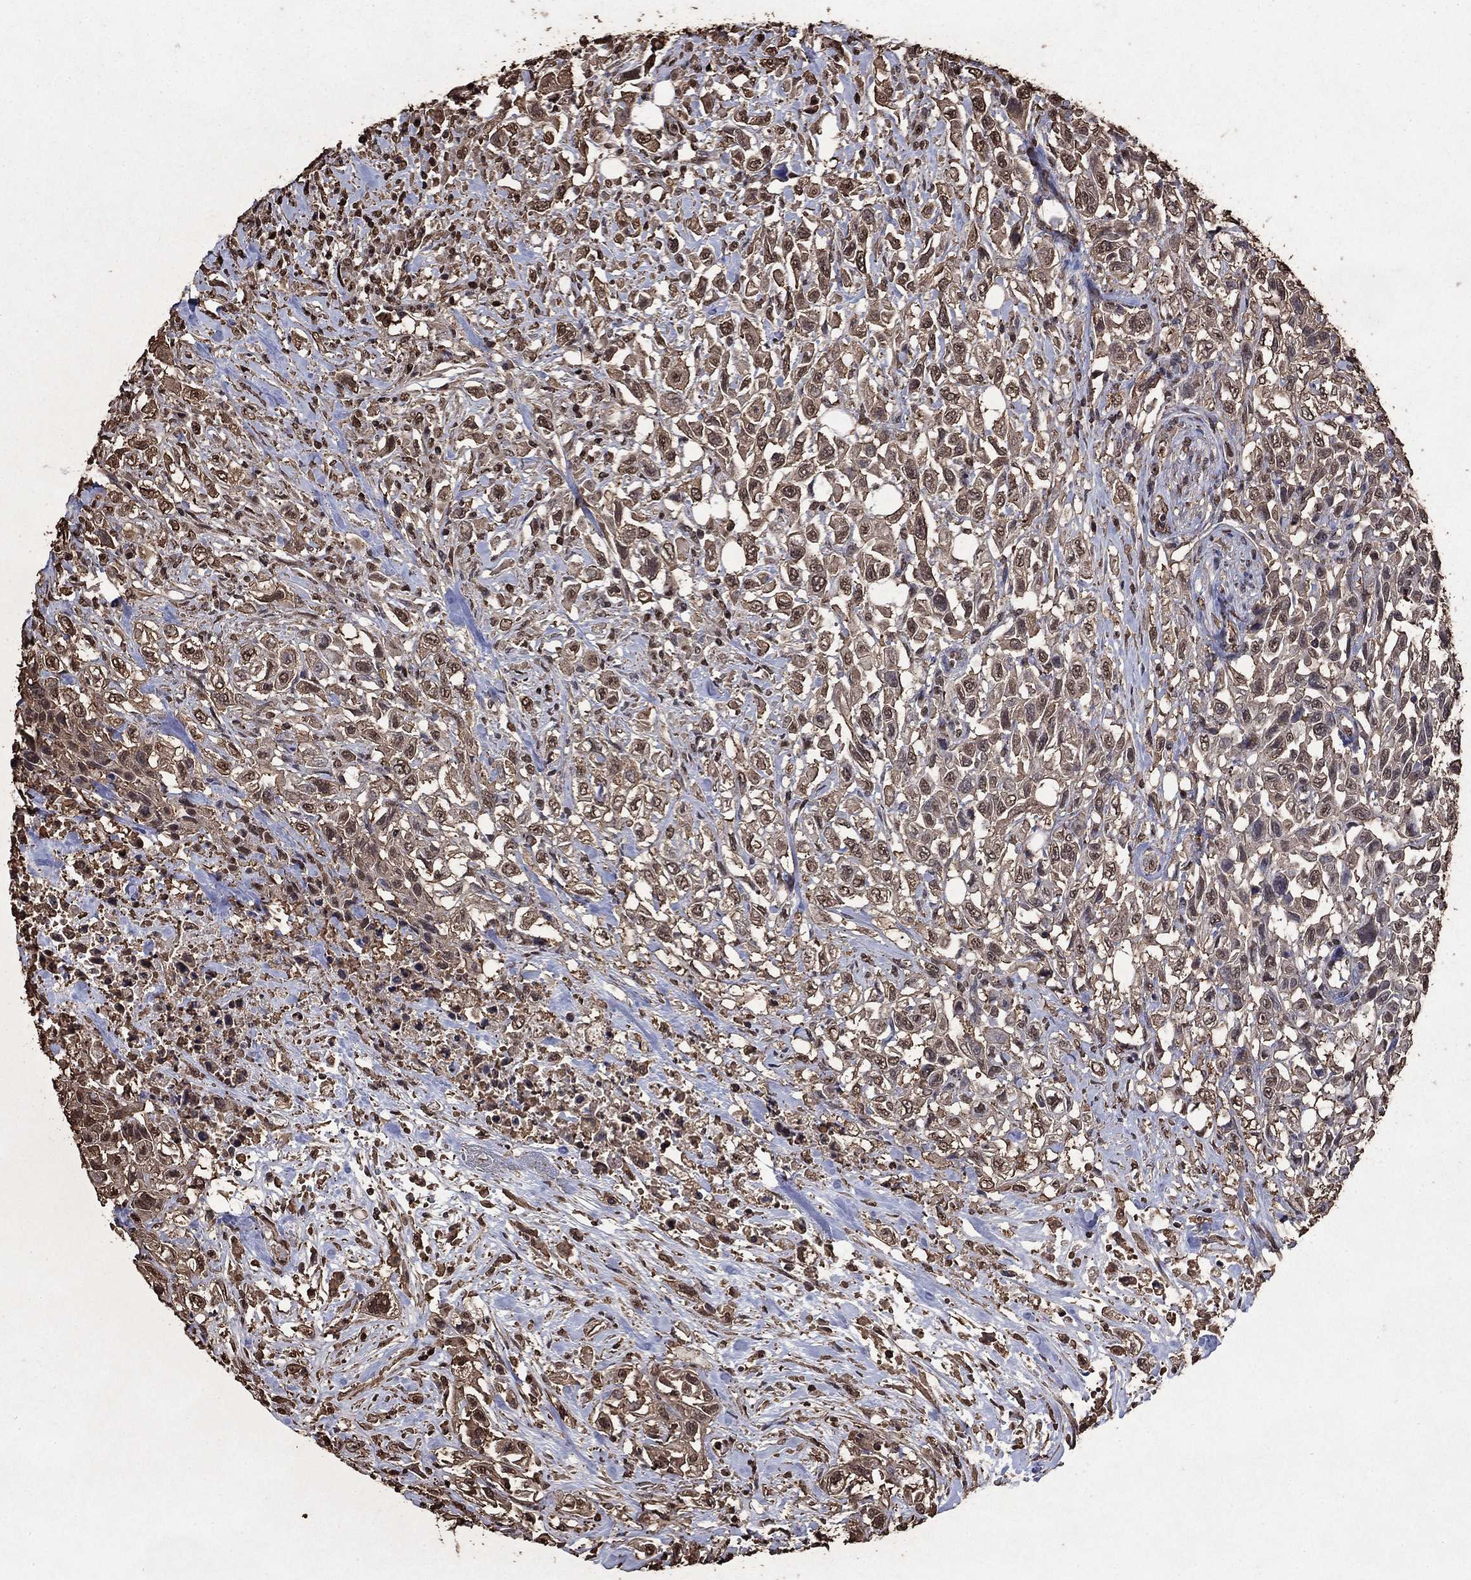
{"staining": {"intensity": "moderate", "quantity": ">75%", "location": "nuclear"}, "tissue": "urothelial cancer", "cell_type": "Tumor cells", "image_type": "cancer", "snomed": [{"axis": "morphology", "description": "Urothelial carcinoma, High grade"}, {"axis": "topography", "description": "Urinary bladder"}], "caption": "Urothelial cancer stained for a protein (brown) exhibits moderate nuclear positive staining in about >75% of tumor cells.", "gene": "GAPDH", "patient": {"sex": "female", "age": 56}}